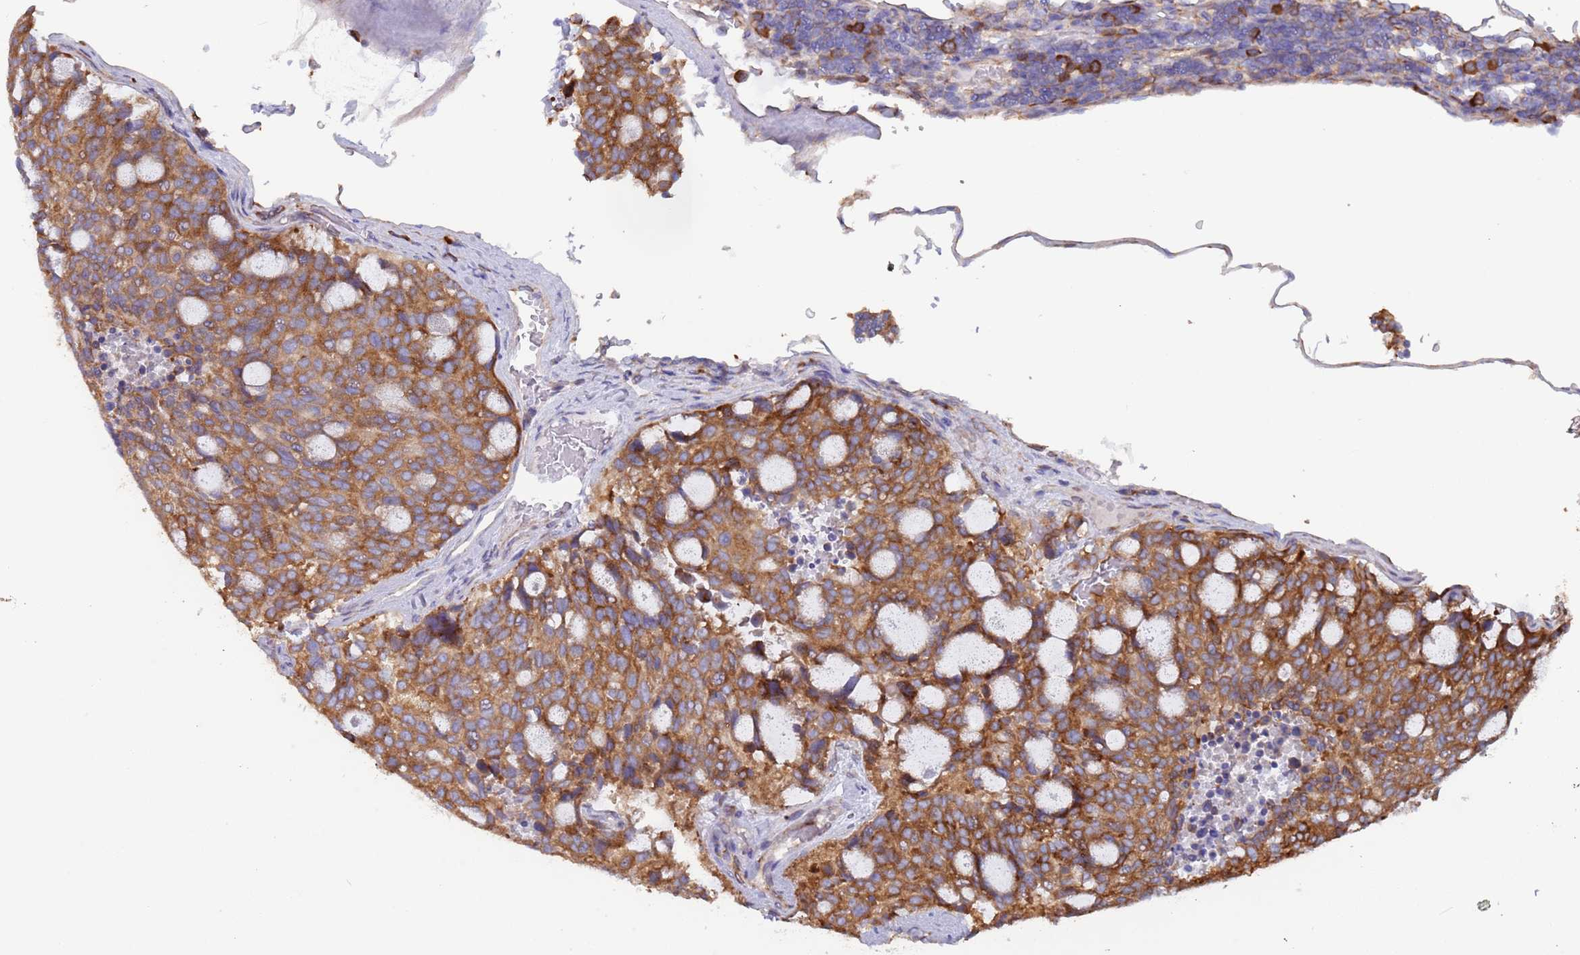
{"staining": {"intensity": "moderate", "quantity": ">75%", "location": "cytoplasmic/membranous"}, "tissue": "carcinoid", "cell_type": "Tumor cells", "image_type": "cancer", "snomed": [{"axis": "morphology", "description": "Carcinoid, malignant, NOS"}, {"axis": "topography", "description": "Pancreas"}], "caption": "Tumor cells show medium levels of moderate cytoplasmic/membranous staining in approximately >75% of cells in human carcinoid (malignant).", "gene": "ZNF844", "patient": {"sex": "female", "age": 54}}